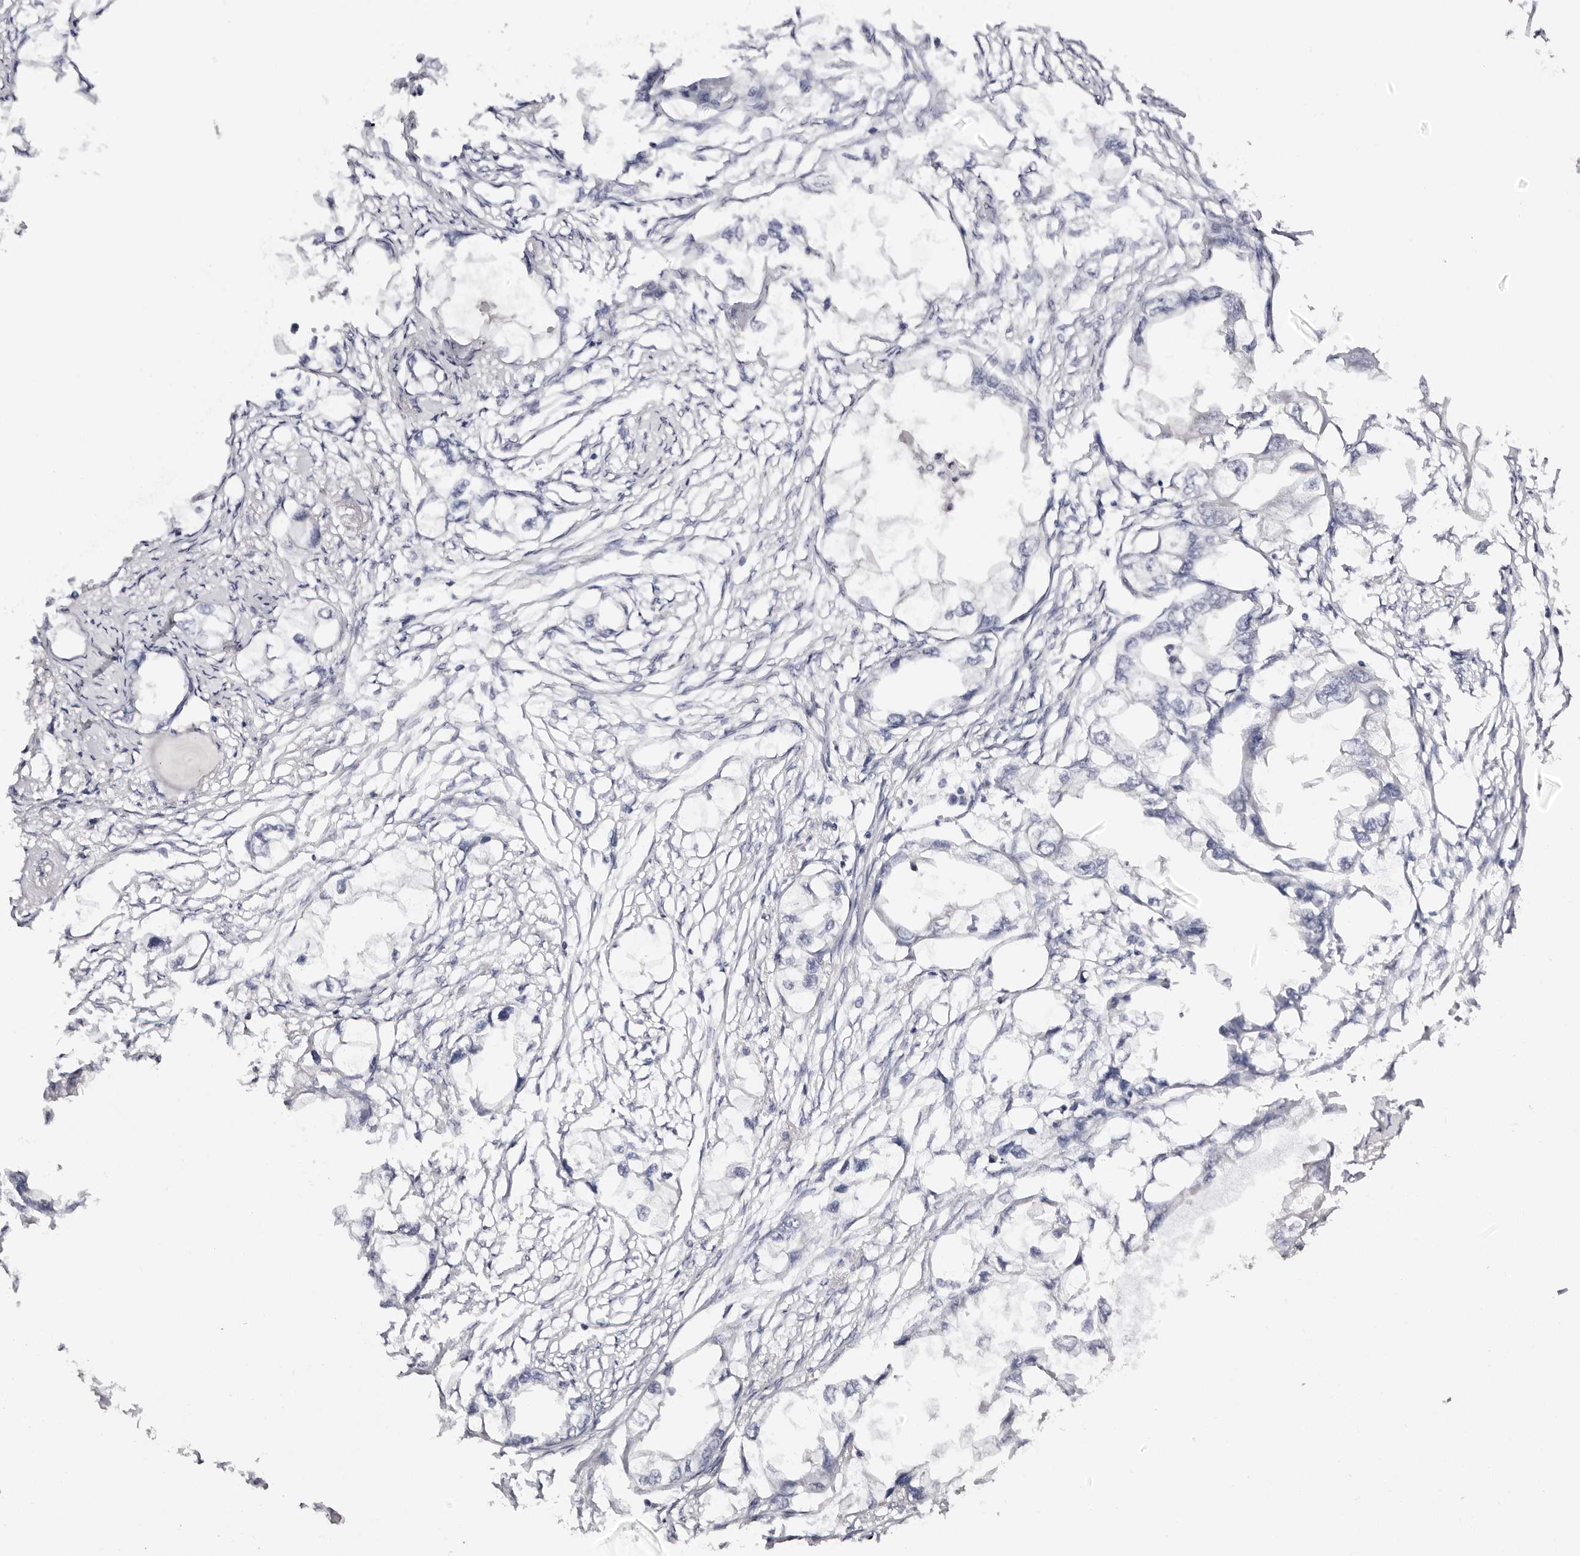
{"staining": {"intensity": "negative", "quantity": "none", "location": "none"}, "tissue": "endometrial cancer", "cell_type": "Tumor cells", "image_type": "cancer", "snomed": [{"axis": "morphology", "description": "Adenocarcinoma, NOS"}, {"axis": "morphology", "description": "Adenocarcinoma, metastatic, NOS"}, {"axis": "topography", "description": "Adipose tissue"}, {"axis": "topography", "description": "Endometrium"}], "caption": "Protein analysis of endometrial cancer (metastatic adenocarcinoma) demonstrates no significant positivity in tumor cells.", "gene": "ROM1", "patient": {"sex": "female", "age": 67}}